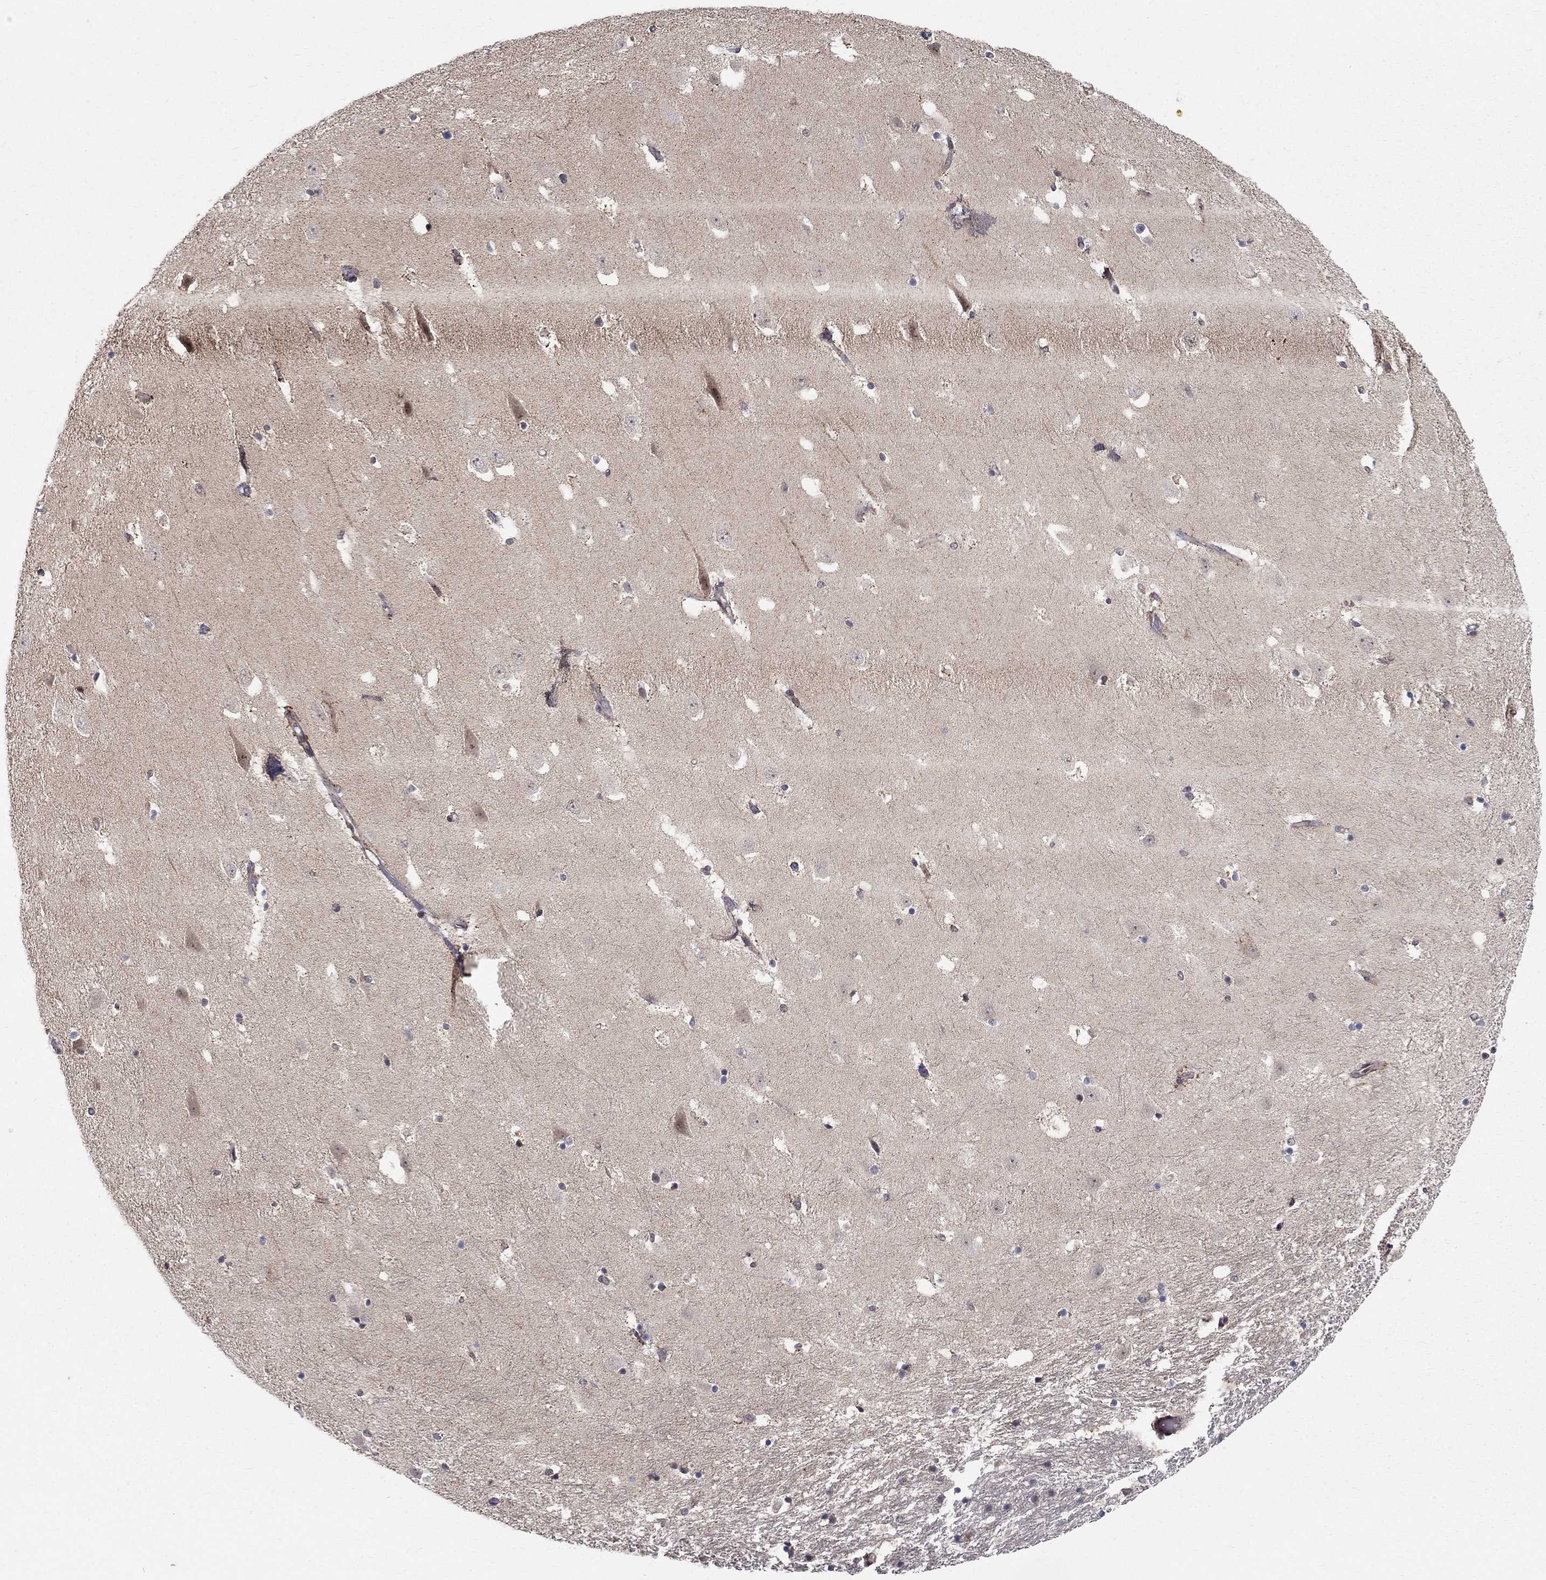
{"staining": {"intensity": "negative", "quantity": "none", "location": "none"}, "tissue": "hippocampus", "cell_type": "Glial cells", "image_type": "normal", "snomed": [{"axis": "morphology", "description": "Normal tissue, NOS"}, {"axis": "topography", "description": "Hippocampus"}], "caption": "Immunohistochemistry (IHC) photomicrograph of unremarkable human hippocampus stained for a protein (brown), which demonstrates no positivity in glial cells.", "gene": "WDR19", "patient": {"sex": "male", "age": 49}}